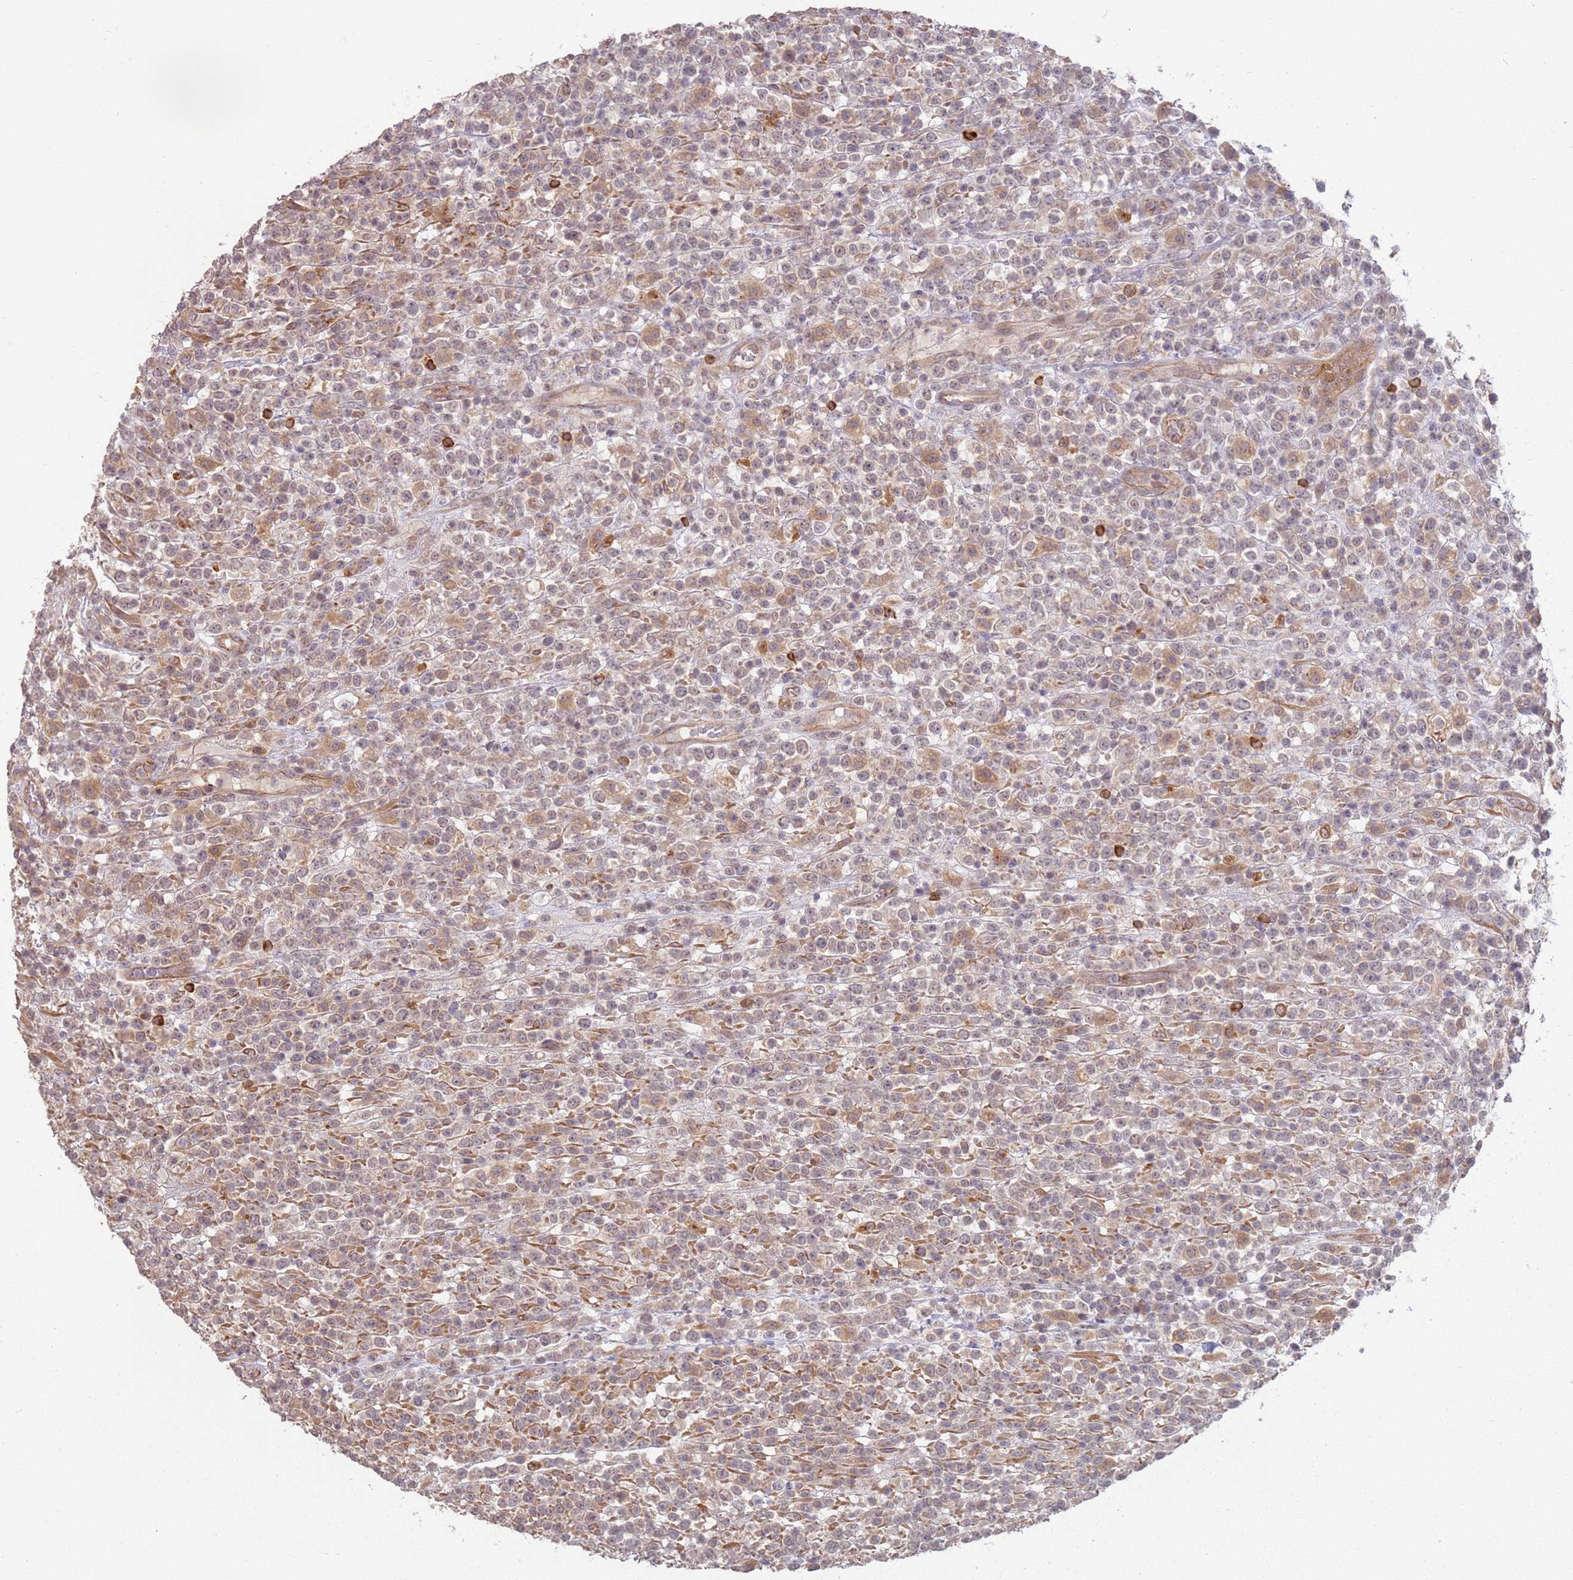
{"staining": {"intensity": "weak", "quantity": ">75%", "location": "cytoplasmic/membranous"}, "tissue": "lymphoma", "cell_type": "Tumor cells", "image_type": "cancer", "snomed": [{"axis": "morphology", "description": "Malignant lymphoma, non-Hodgkin's type, High grade"}, {"axis": "topography", "description": "Colon"}], "caption": "Protein staining displays weak cytoplasmic/membranous expression in approximately >75% of tumor cells in lymphoma.", "gene": "MPEG1", "patient": {"sex": "female", "age": 53}}